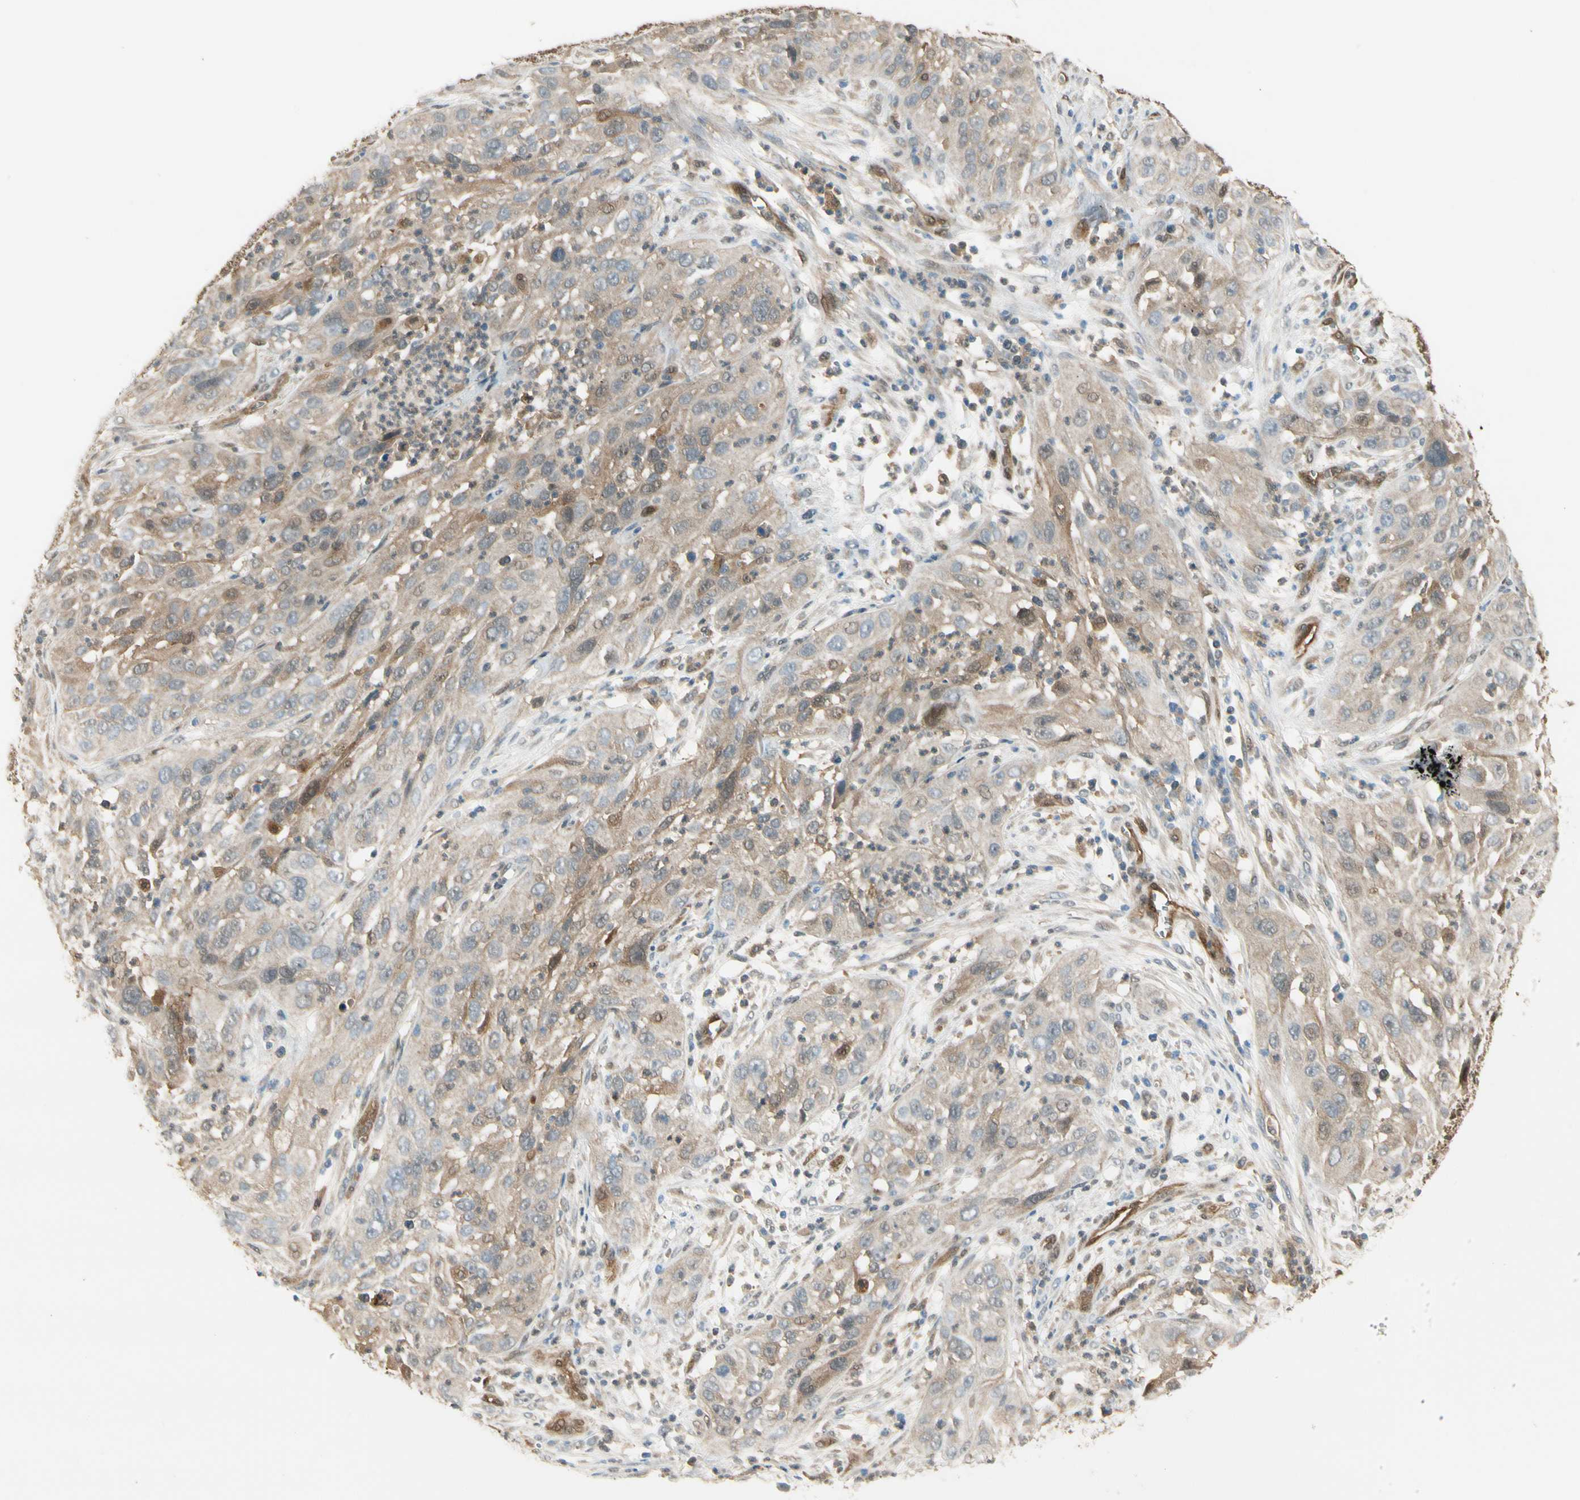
{"staining": {"intensity": "moderate", "quantity": ">75%", "location": "cytoplasmic/membranous"}, "tissue": "cervical cancer", "cell_type": "Tumor cells", "image_type": "cancer", "snomed": [{"axis": "morphology", "description": "Squamous cell carcinoma, NOS"}, {"axis": "topography", "description": "Cervix"}], "caption": "Immunohistochemical staining of squamous cell carcinoma (cervical) shows medium levels of moderate cytoplasmic/membranous protein positivity in approximately >75% of tumor cells.", "gene": "SERPINB6", "patient": {"sex": "female", "age": 32}}